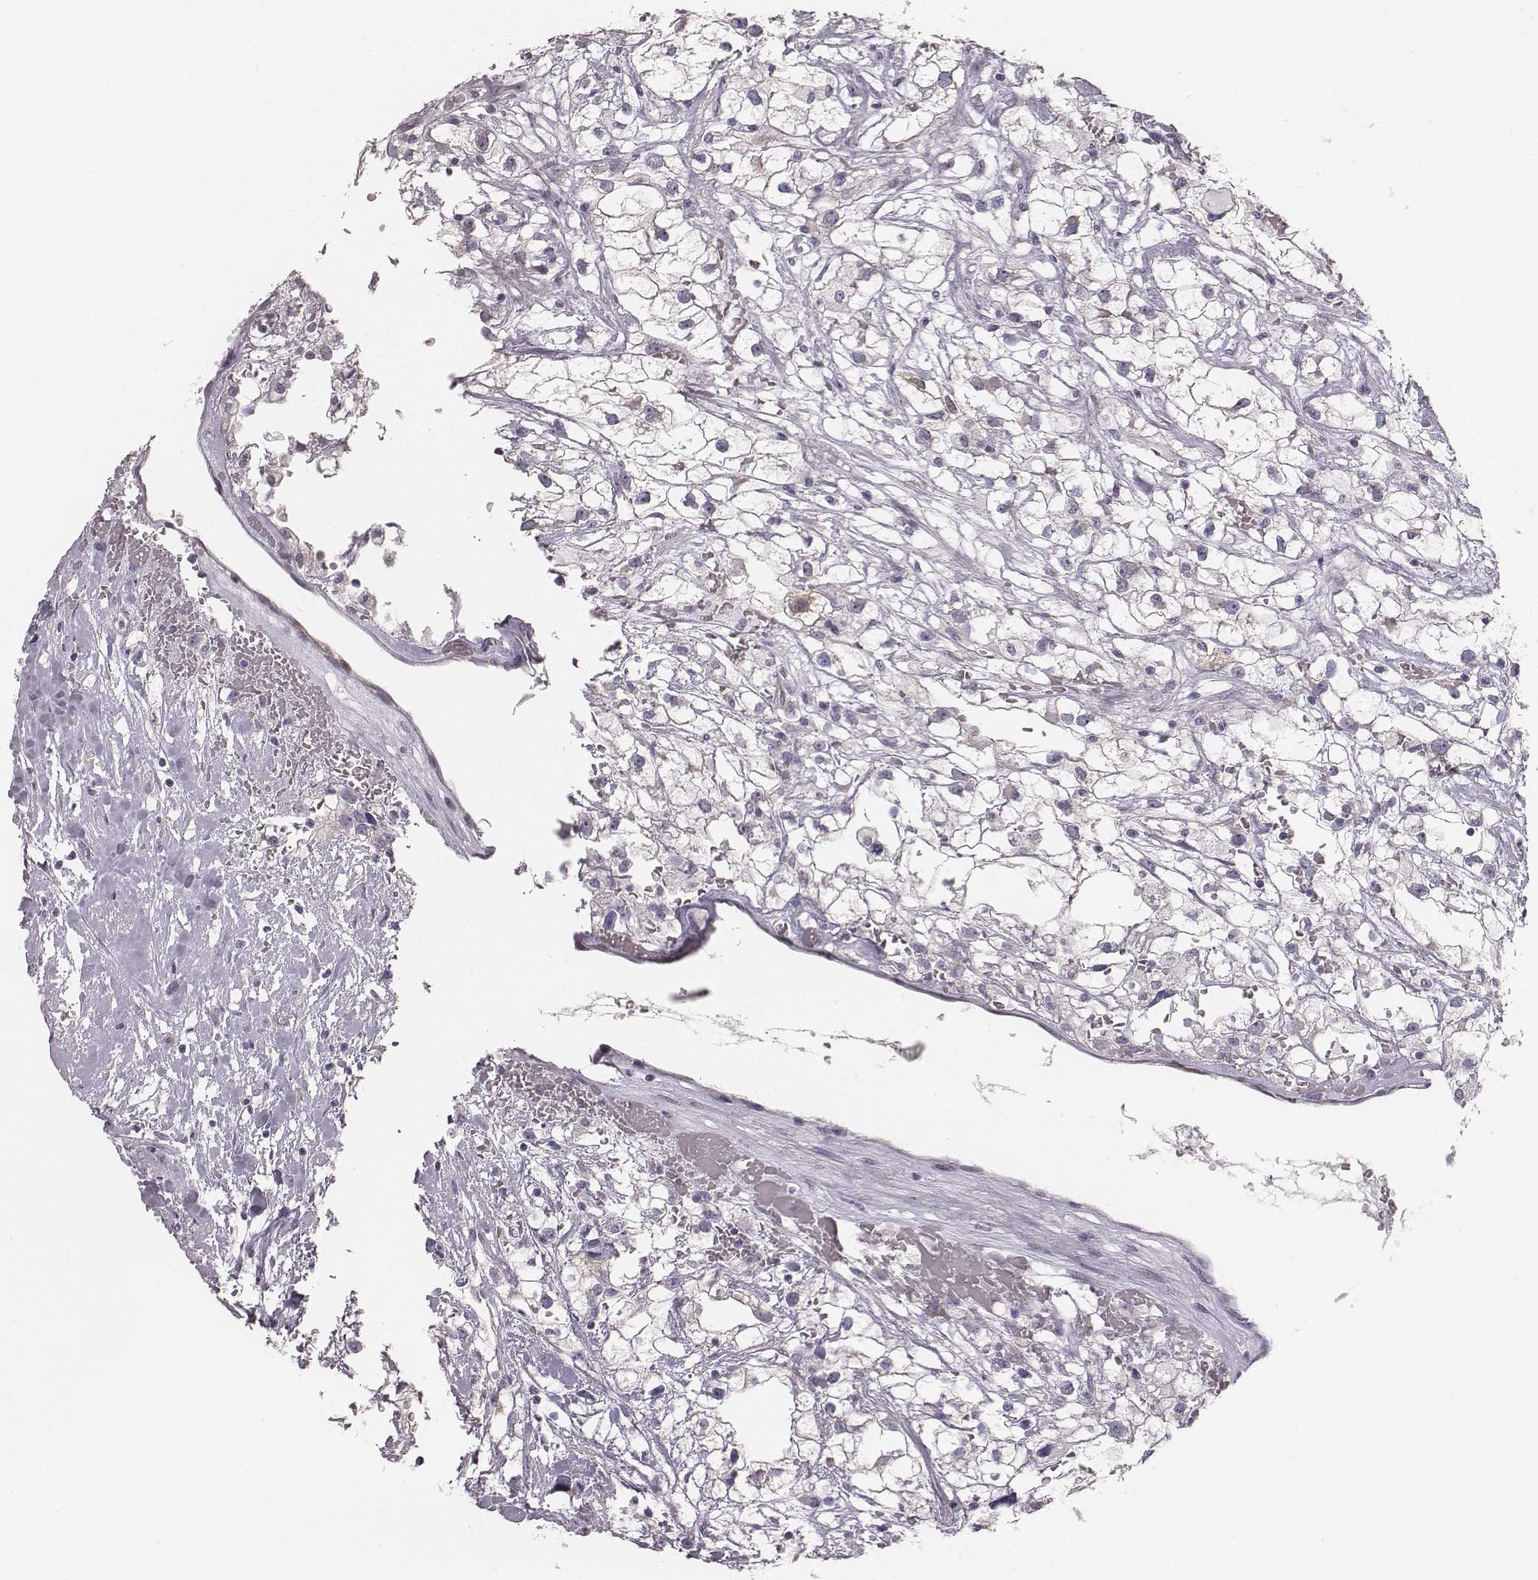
{"staining": {"intensity": "negative", "quantity": "none", "location": "none"}, "tissue": "renal cancer", "cell_type": "Tumor cells", "image_type": "cancer", "snomed": [{"axis": "morphology", "description": "Adenocarcinoma, NOS"}, {"axis": "topography", "description": "Kidney"}], "caption": "Image shows no significant protein positivity in tumor cells of renal cancer.", "gene": "PBK", "patient": {"sex": "male", "age": 59}}